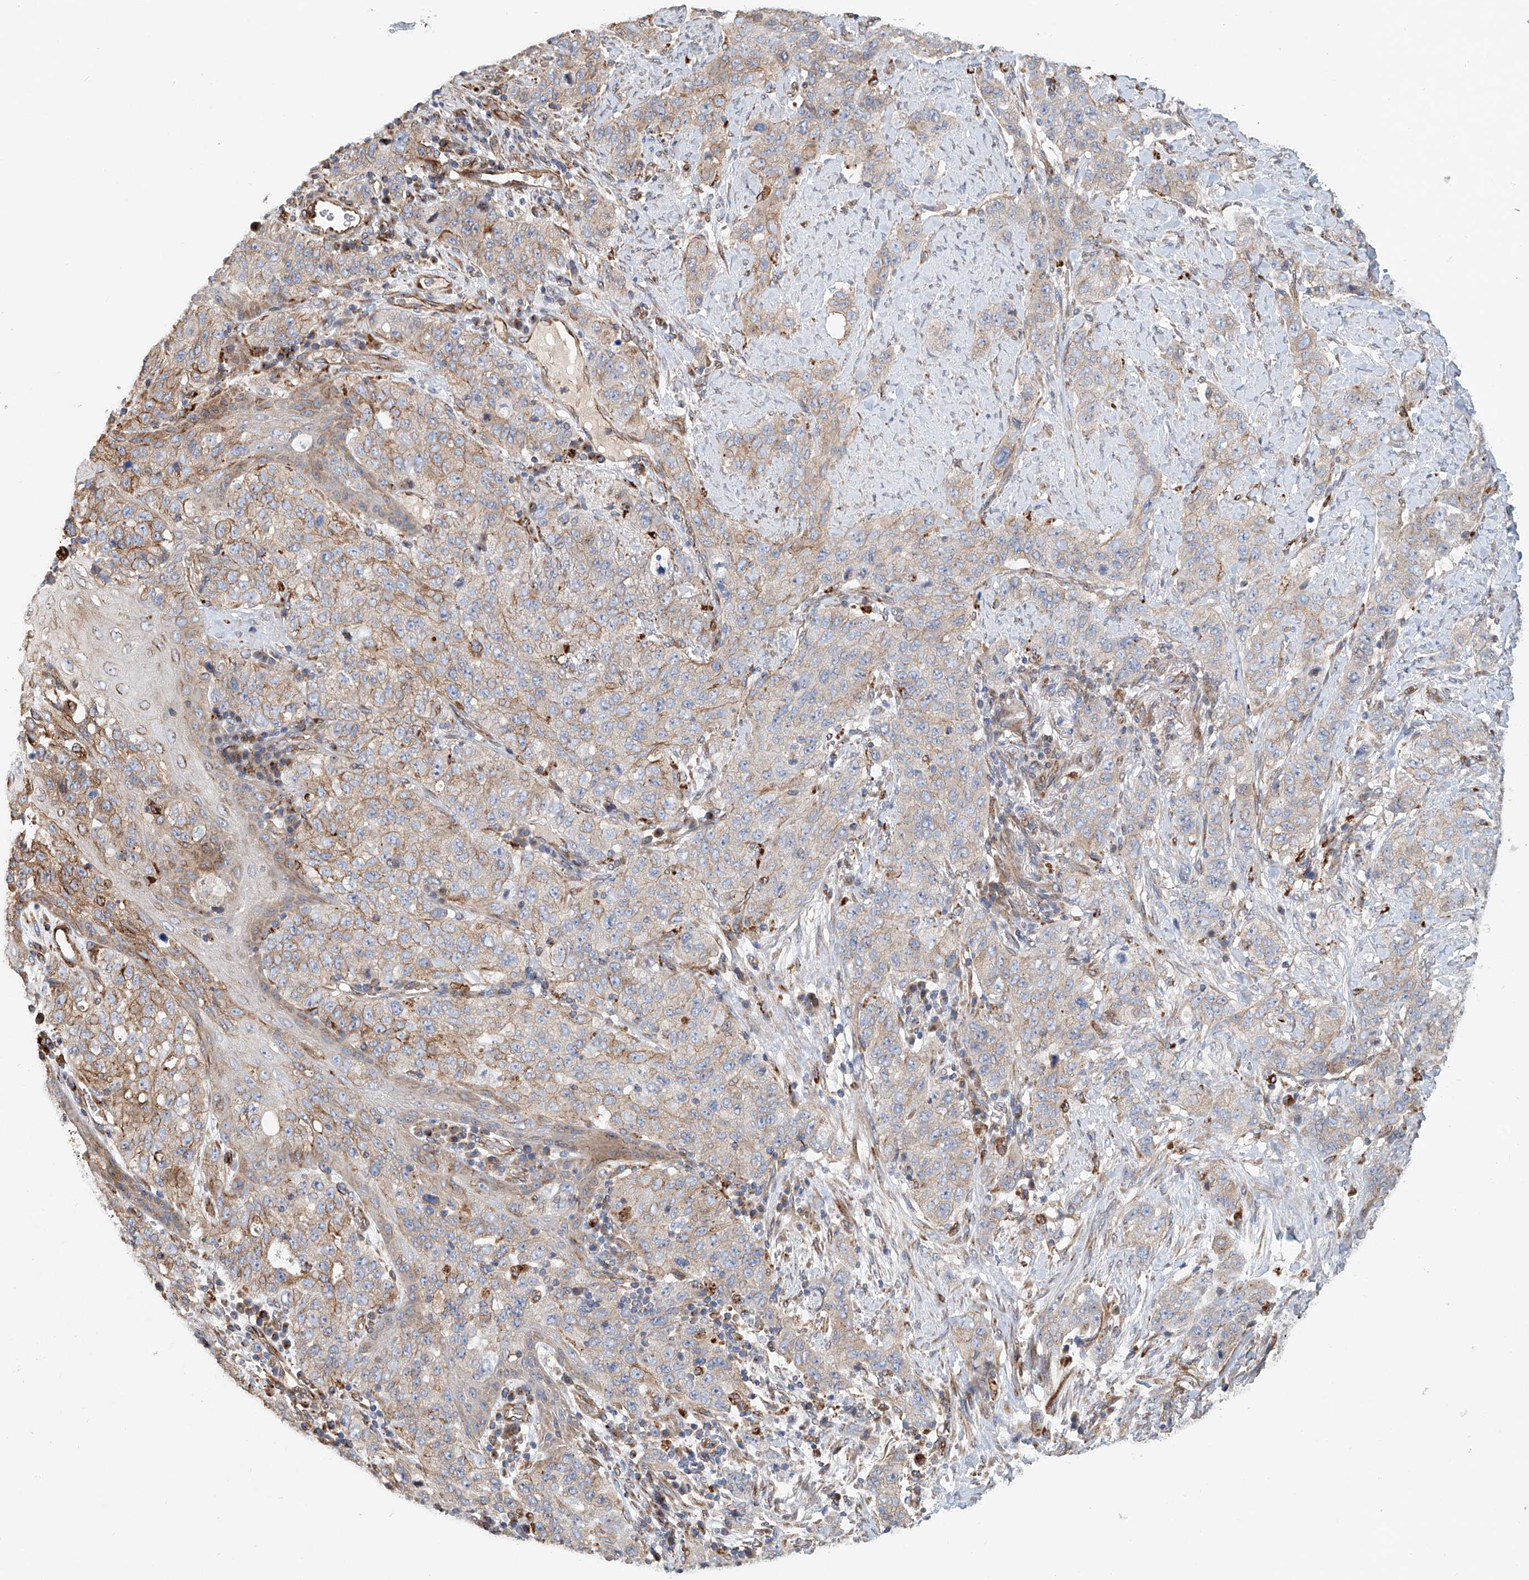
{"staining": {"intensity": "weak", "quantity": "25%-75%", "location": "cytoplasmic/membranous"}, "tissue": "stomach cancer", "cell_type": "Tumor cells", "image_type": "cancer", "snomed": [{"axis": "morphology", "description": "Adenocarcinoma, NOS"}, {"axis": "topography", "description": "Stomach"}], "caption": "Stomach cancer stained with immunohistochemistry demonstrates weak cytoplasmic/membranous positivity in approximately 25%-75% of tumor cells.", "gene": "HGSNAT", "patient": {"sex": "male", "age": 48}}